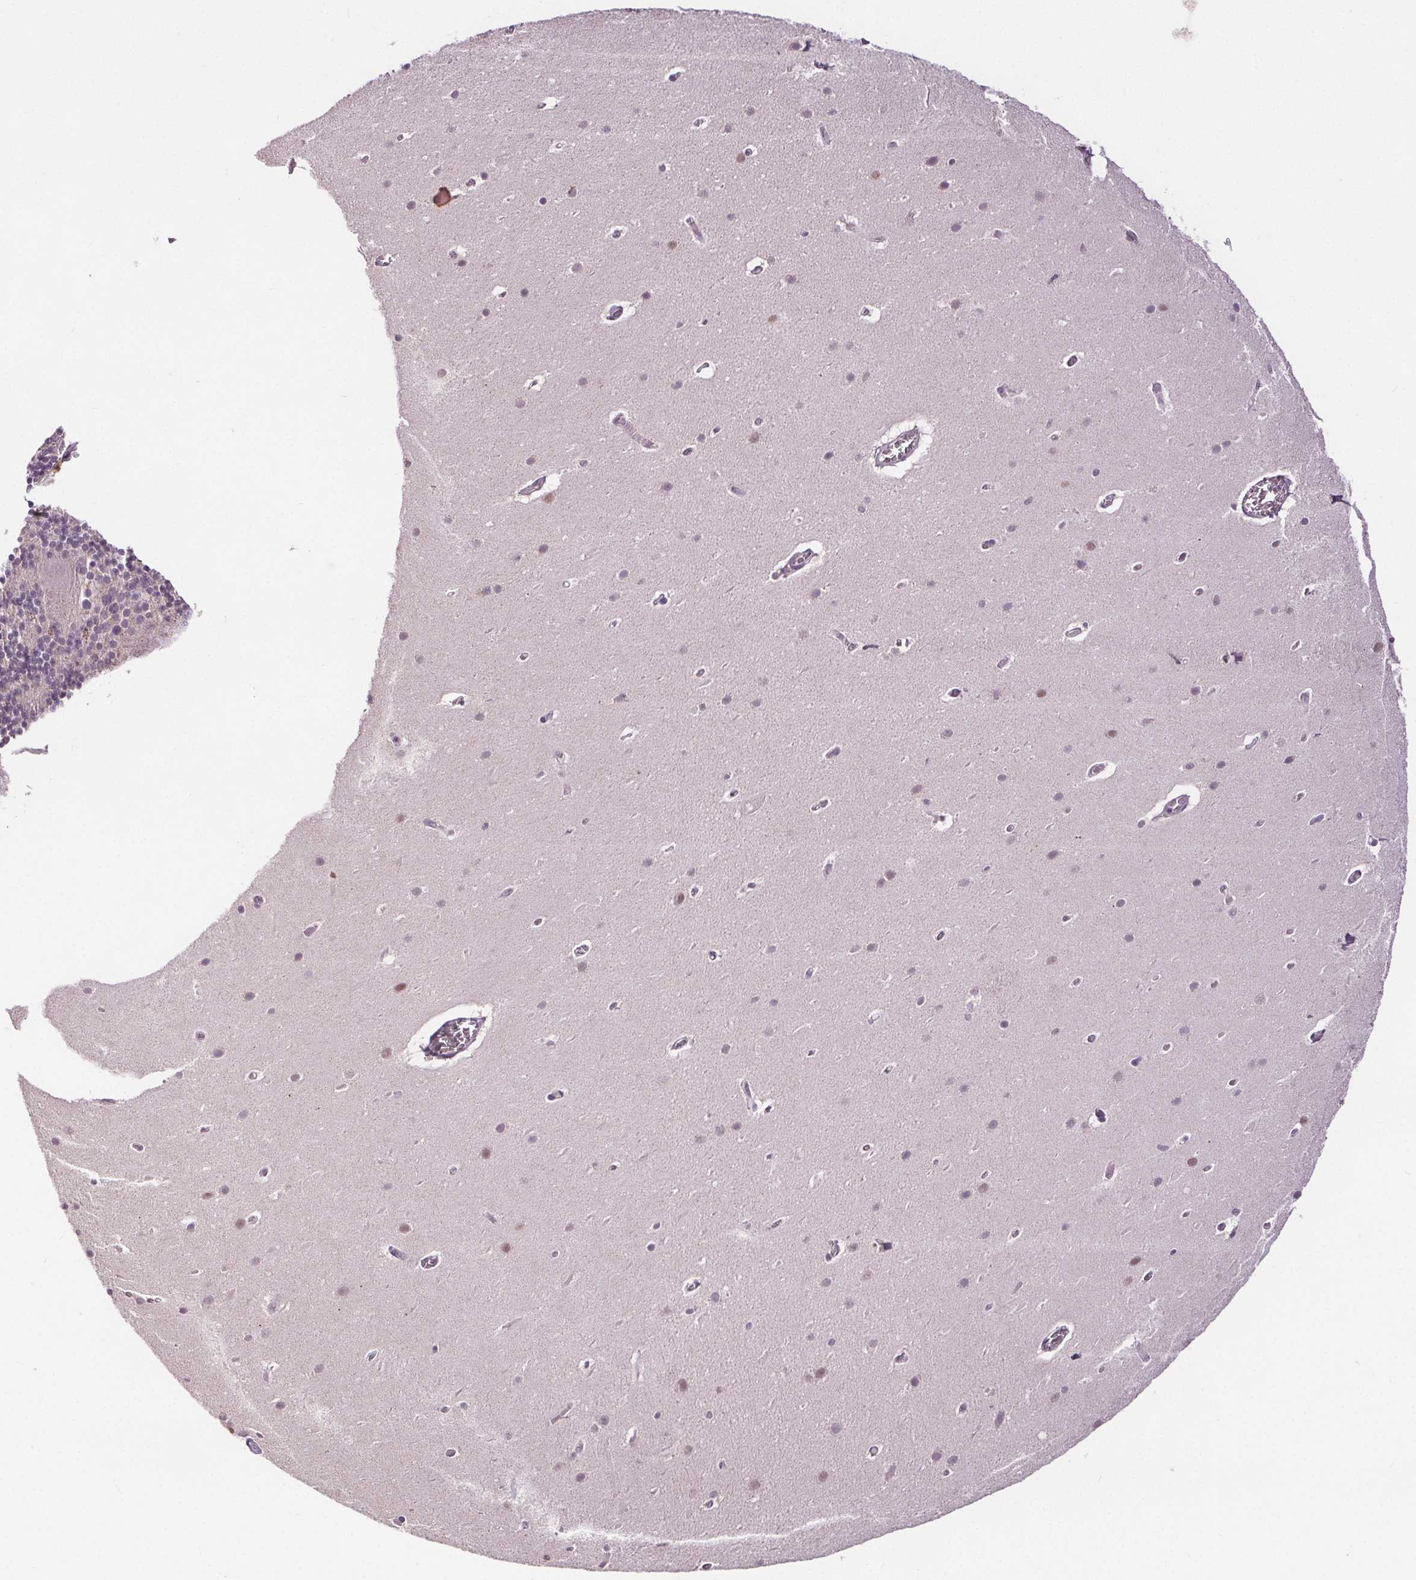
{"staining": {"intensity": "negative", "quantity": "none", "location": "none"}, "tissue": "cerebellum", "cell_type": "Cells in granular layer", "image_type": "normal", "snomed": [{"axis": "morphology", "description": "Normal tissue, NOS"}, {"axis": "topography", "description": "Cerebellum"}], "caption": "This is an immunohistochemistry histopathology image of benign cerebellum. There is no staining in cells in granular layer.", "gene": "CENPF", "patient": {"sex": "male", "age": 70}}